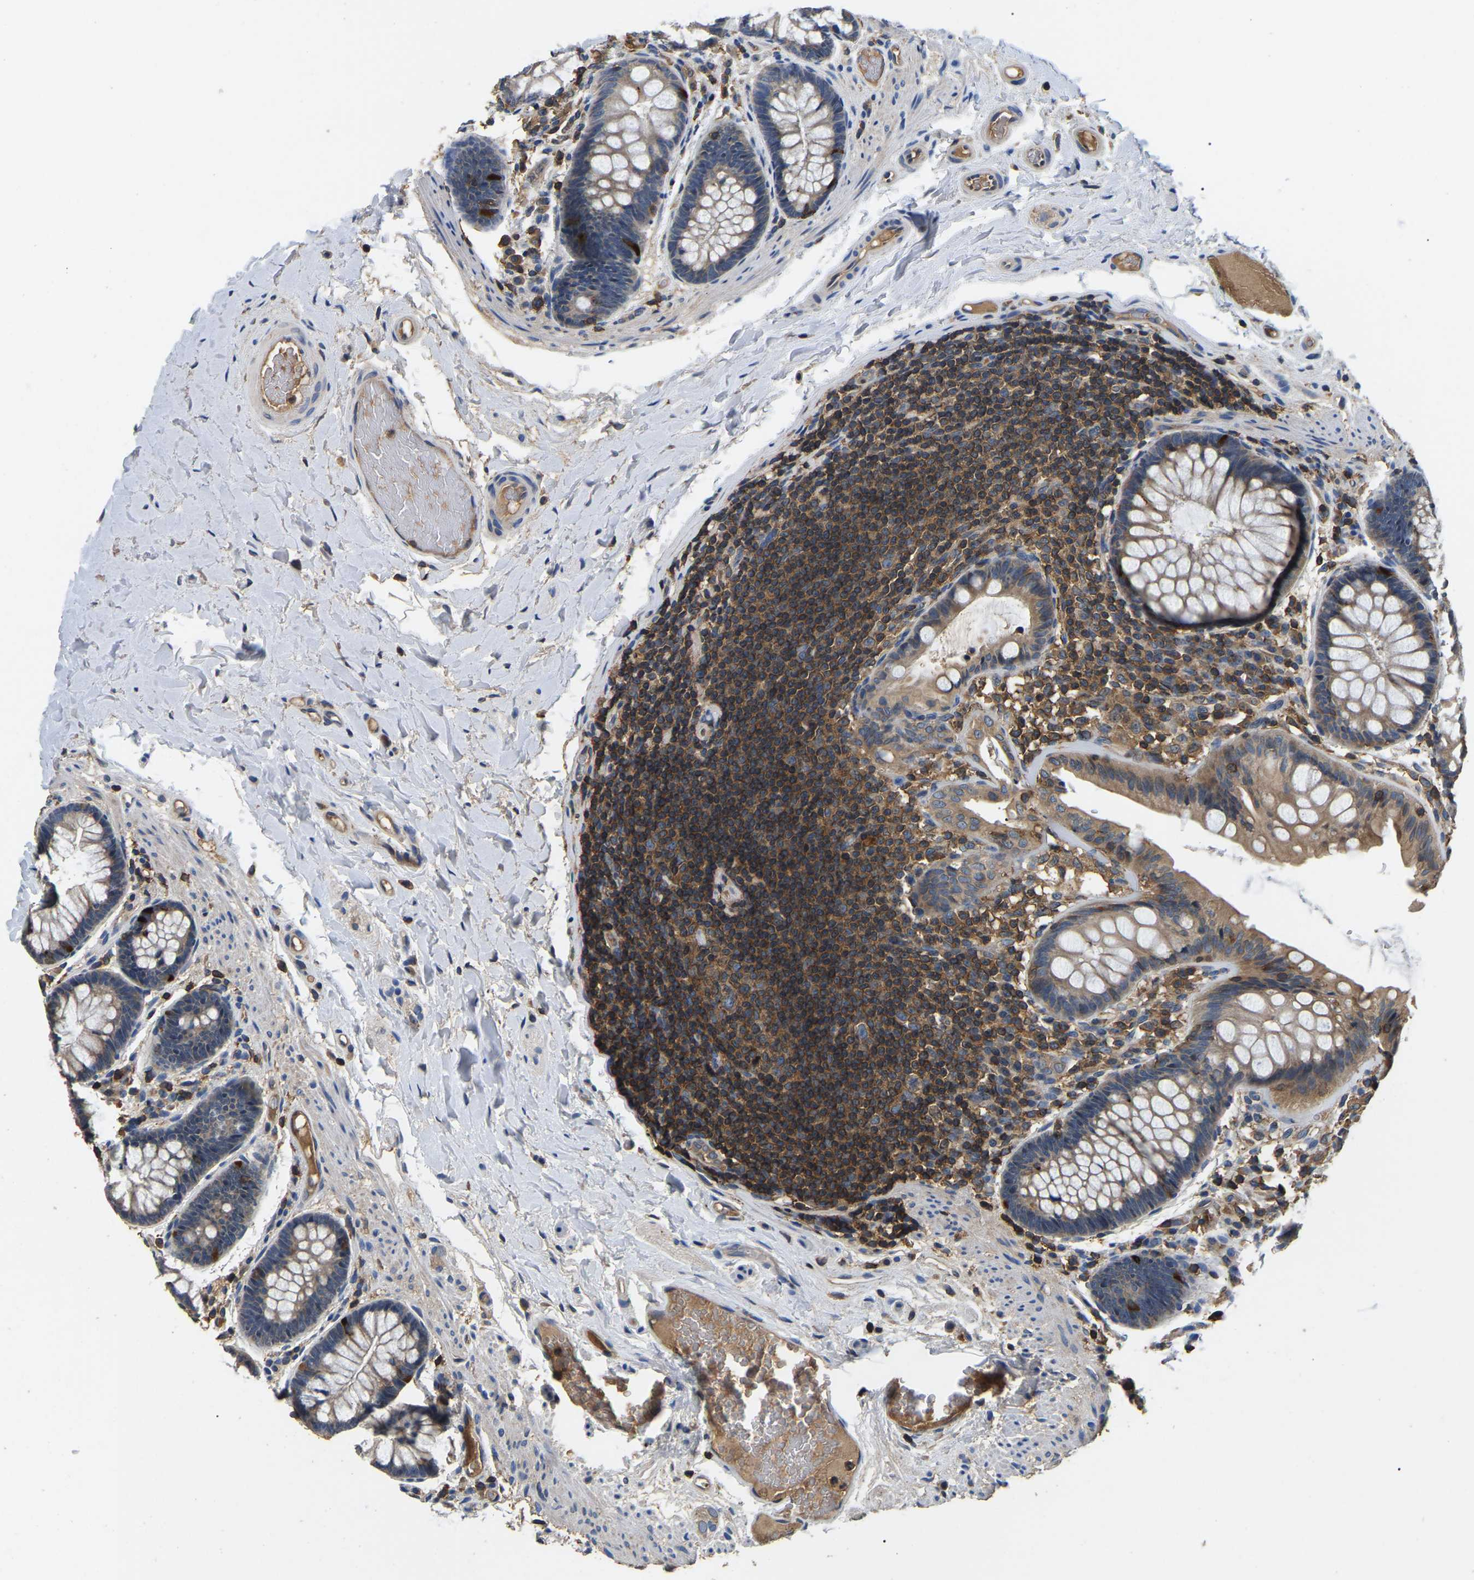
{"staining": {"intensity": "weak", "quantity": ">75%", "location": "cytoplasmic/membranous"}, "tissue": "colon", "cell_type": "Endothelial cells", "image_type": "normal", "snomed": [{"axis": "morphology", "description": "Normal tissue, NOS"}, {"axis": "topography", "description": "Colon"}], "caption": "IHC (DAB (3,3'-diaminobenzidine)) staining of benign human colon exhibits weak cytoplasmic/membranous protein positivity in about >75% of endothelial cells.", "gene": "SMPD2", "patient": {"sex": "female", "age": 56}}